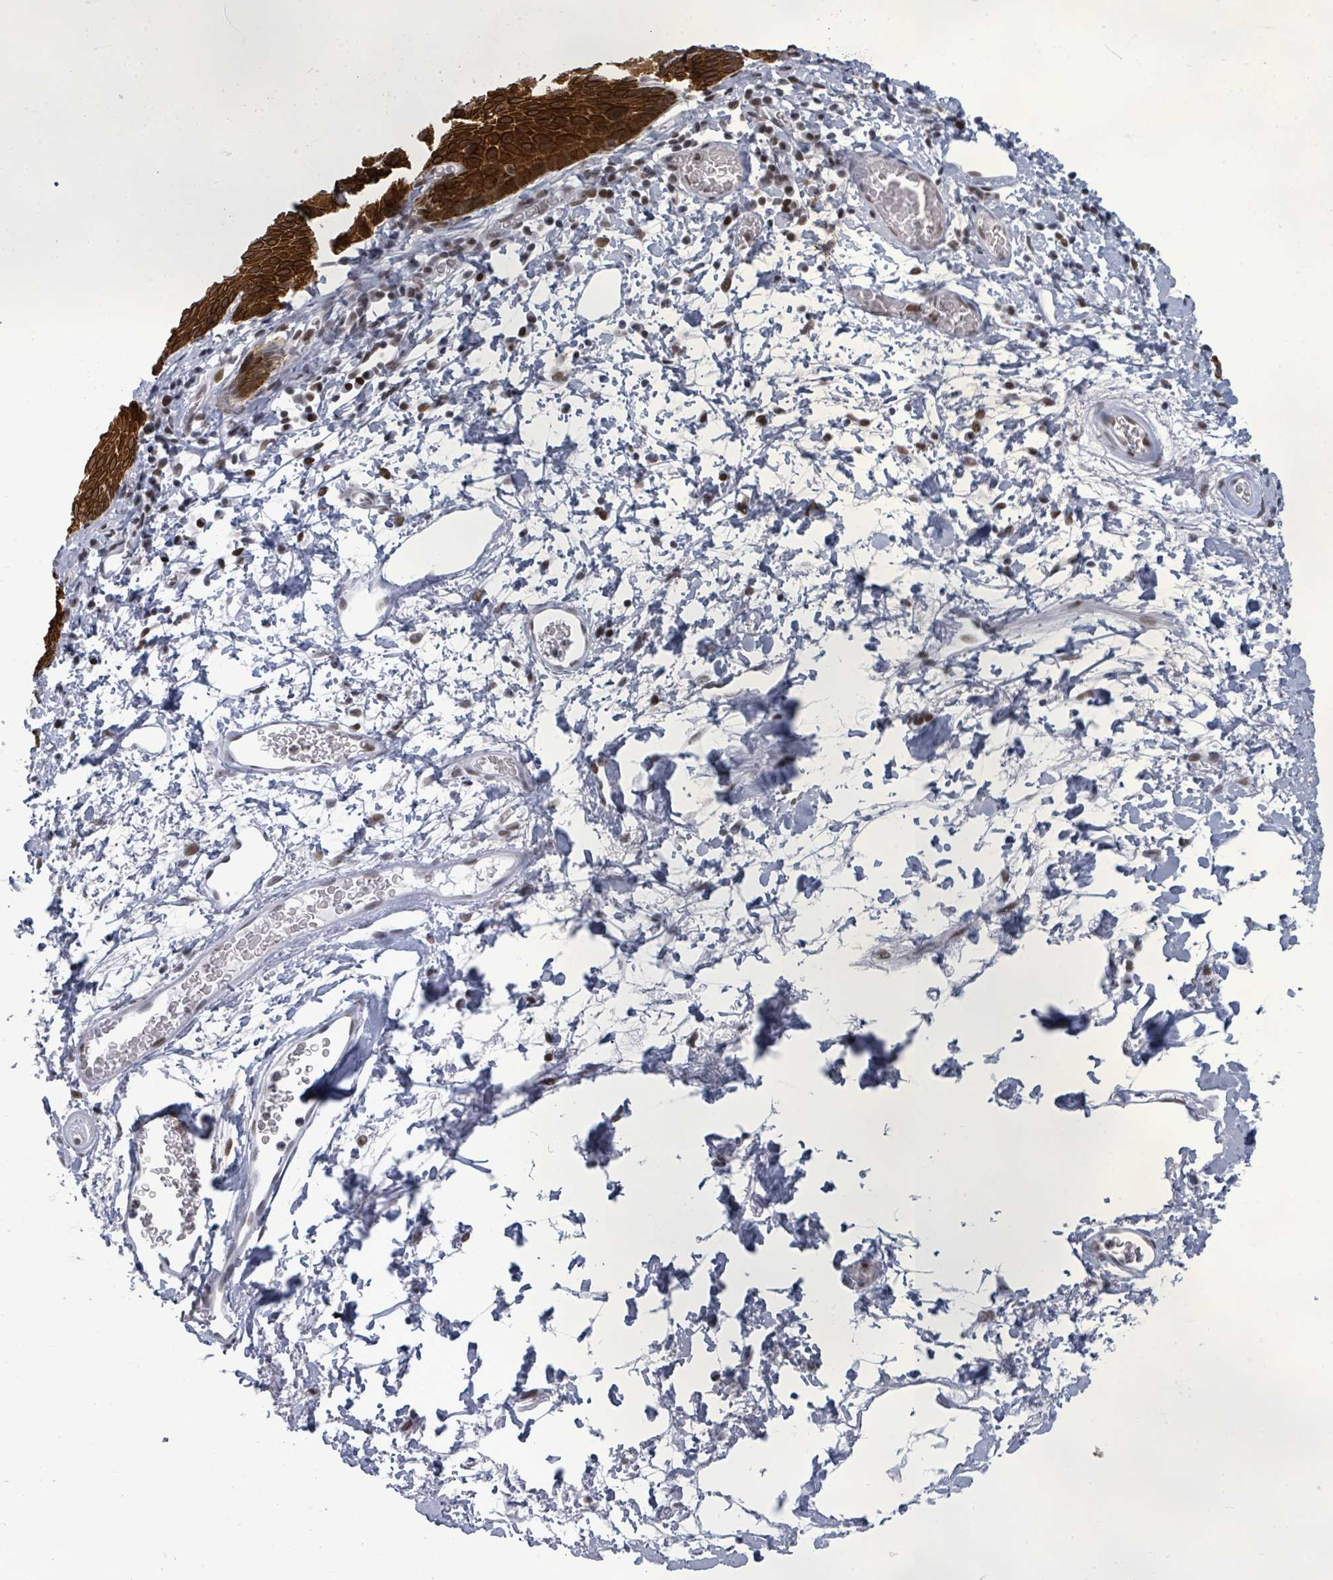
{"staining": {"intensity": "strong", "quantity": ">75%", "location": "cytoplasmic/membranous,nuclear"}, "tissue": "skin", "cell_type": "Epidermal cells", "image_type": "normal", "snomed": [{"axis": "morphology", "description": "Normal tissue, NOS"}, {"axis": "morphology", "description": "Hemorrhoids"}, {"axis": "morphology", "description": "Inflammation, NOS"}, {"axis": "topography", "description": "Anal"}], "caption": "A high-resolution micrograph shows immunohistochemistry staining of benign skin, which exhibits strong cytoplasmic/membranous,nuclear staining in about >75% of epidermal cells.", "gene": "BIVM", "patient": {"sex": "male", "age": 60}}